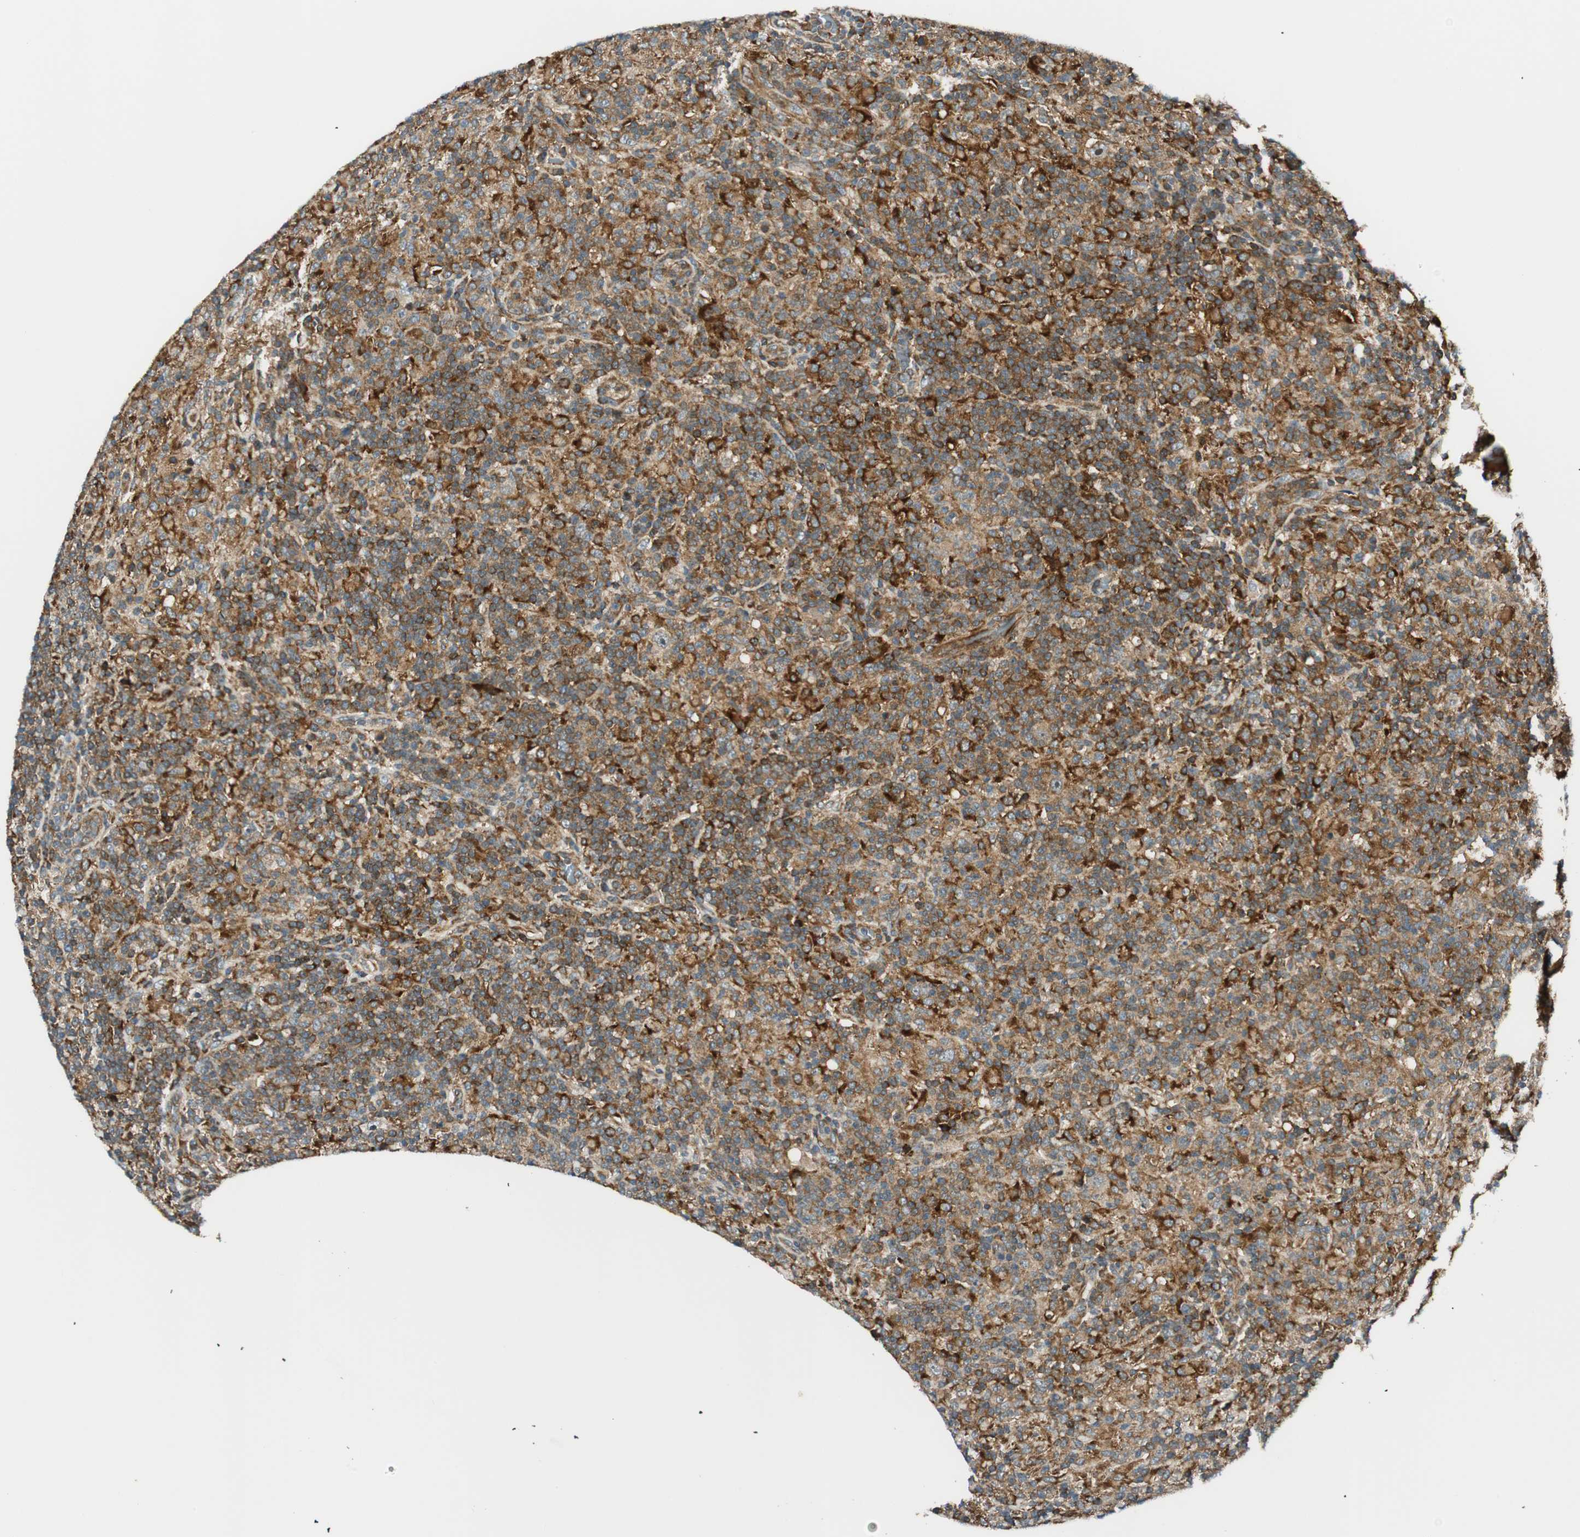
{"staining": {"intensity": "strong", "quantity": ">75%", "location": "cytoplasmic/membranous"}, "tissue": "lymphoma", "cell_type": "Tumor cells", "image_type": "cancer", "snomed": [{"axis": "morphology", "description": "Hodgkin's disease, NOS"}, {"axis": "topography", "description": "Lymph node"}], "caption": "Protein analysis of lymphoma tissue demonstrates strong cytoplasmic/membranous expression in approximately >75% of tumor cells.", "gene": "ABI1", "patient": {"sex": "male", "age": 70}}